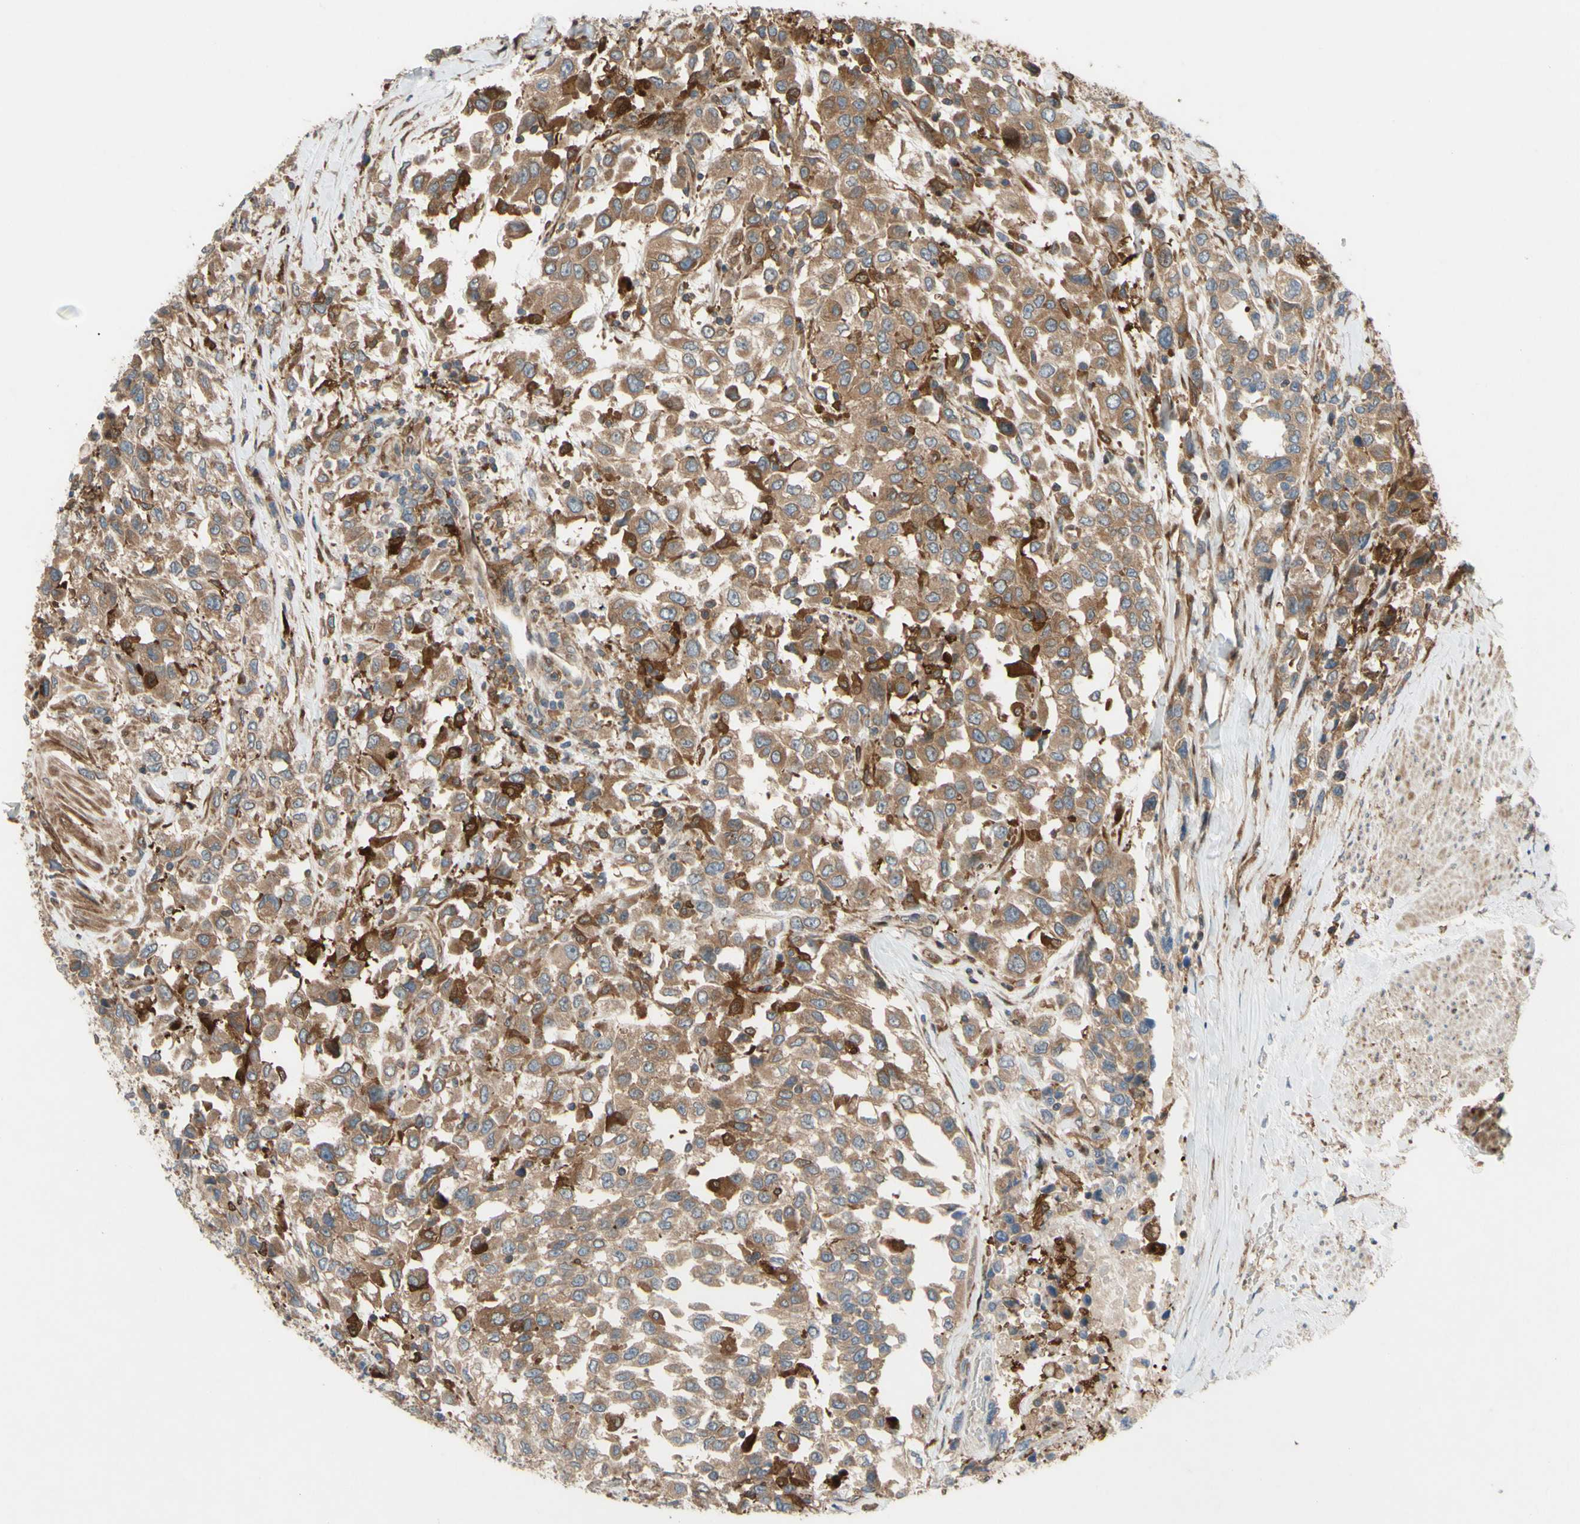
{"staining": {"intensity": "moderate", "quantity": ">75%", "location": "cytoplasmic/membranous"}, "tissue": "urothelial cancer", "cell_type": "Tumor cells", "image_type": "cancer", "snomed": [{"axis": "morphology", "description": "Urothelial carcinoma, High grade"}, {"axis": "topography", "description": "Urinary bladder"}], "caption": "A micrograph showing moderate cytoplasmic/membranous positivity in about >75% of tumor cells in urothelial cancer, as visualized by brown immunohistochemical staining.", "gene": "SPTLC1", "patient": {"sex": "female", "age": 80}}